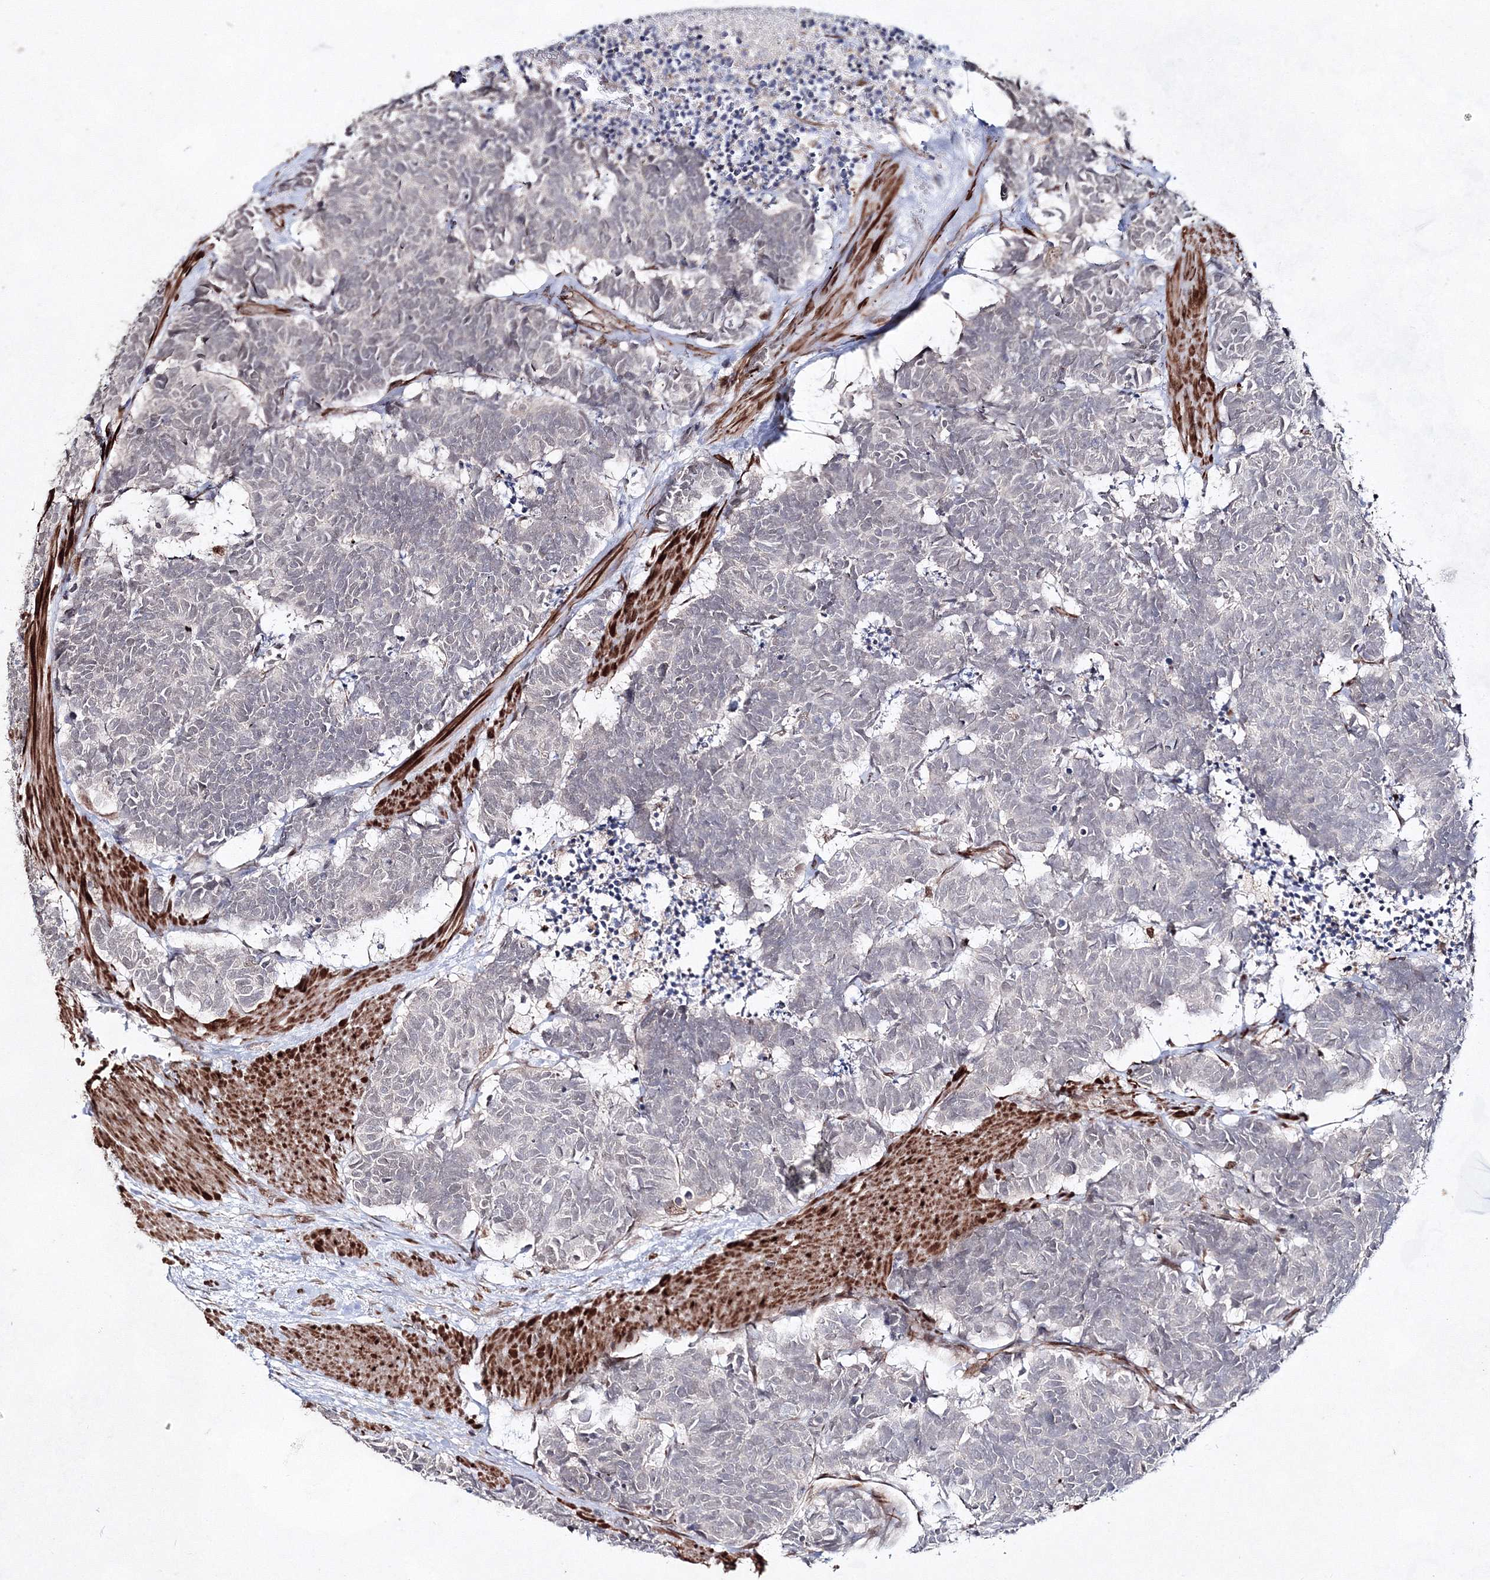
{"staining": {"intensity": "negative", "quantity": "none", "location": "none"}, "tissue": "carcinoid", "cell_type": "Tumor cells", "image_type": "cancer", "snomed": [{"axis": "morphology", "description": "Carcinoma, NOS"}, {"axis": "morphology", "description": "Carcinoid, malignant, NOS"}, {"axis": "topography", "description": "Urinary bladder"}], "caption": "Tumor cells are negative for brown protein staining in carcinoma.", "gene": "SNIP1", "patient": {"sex": "male", "age": 57}}